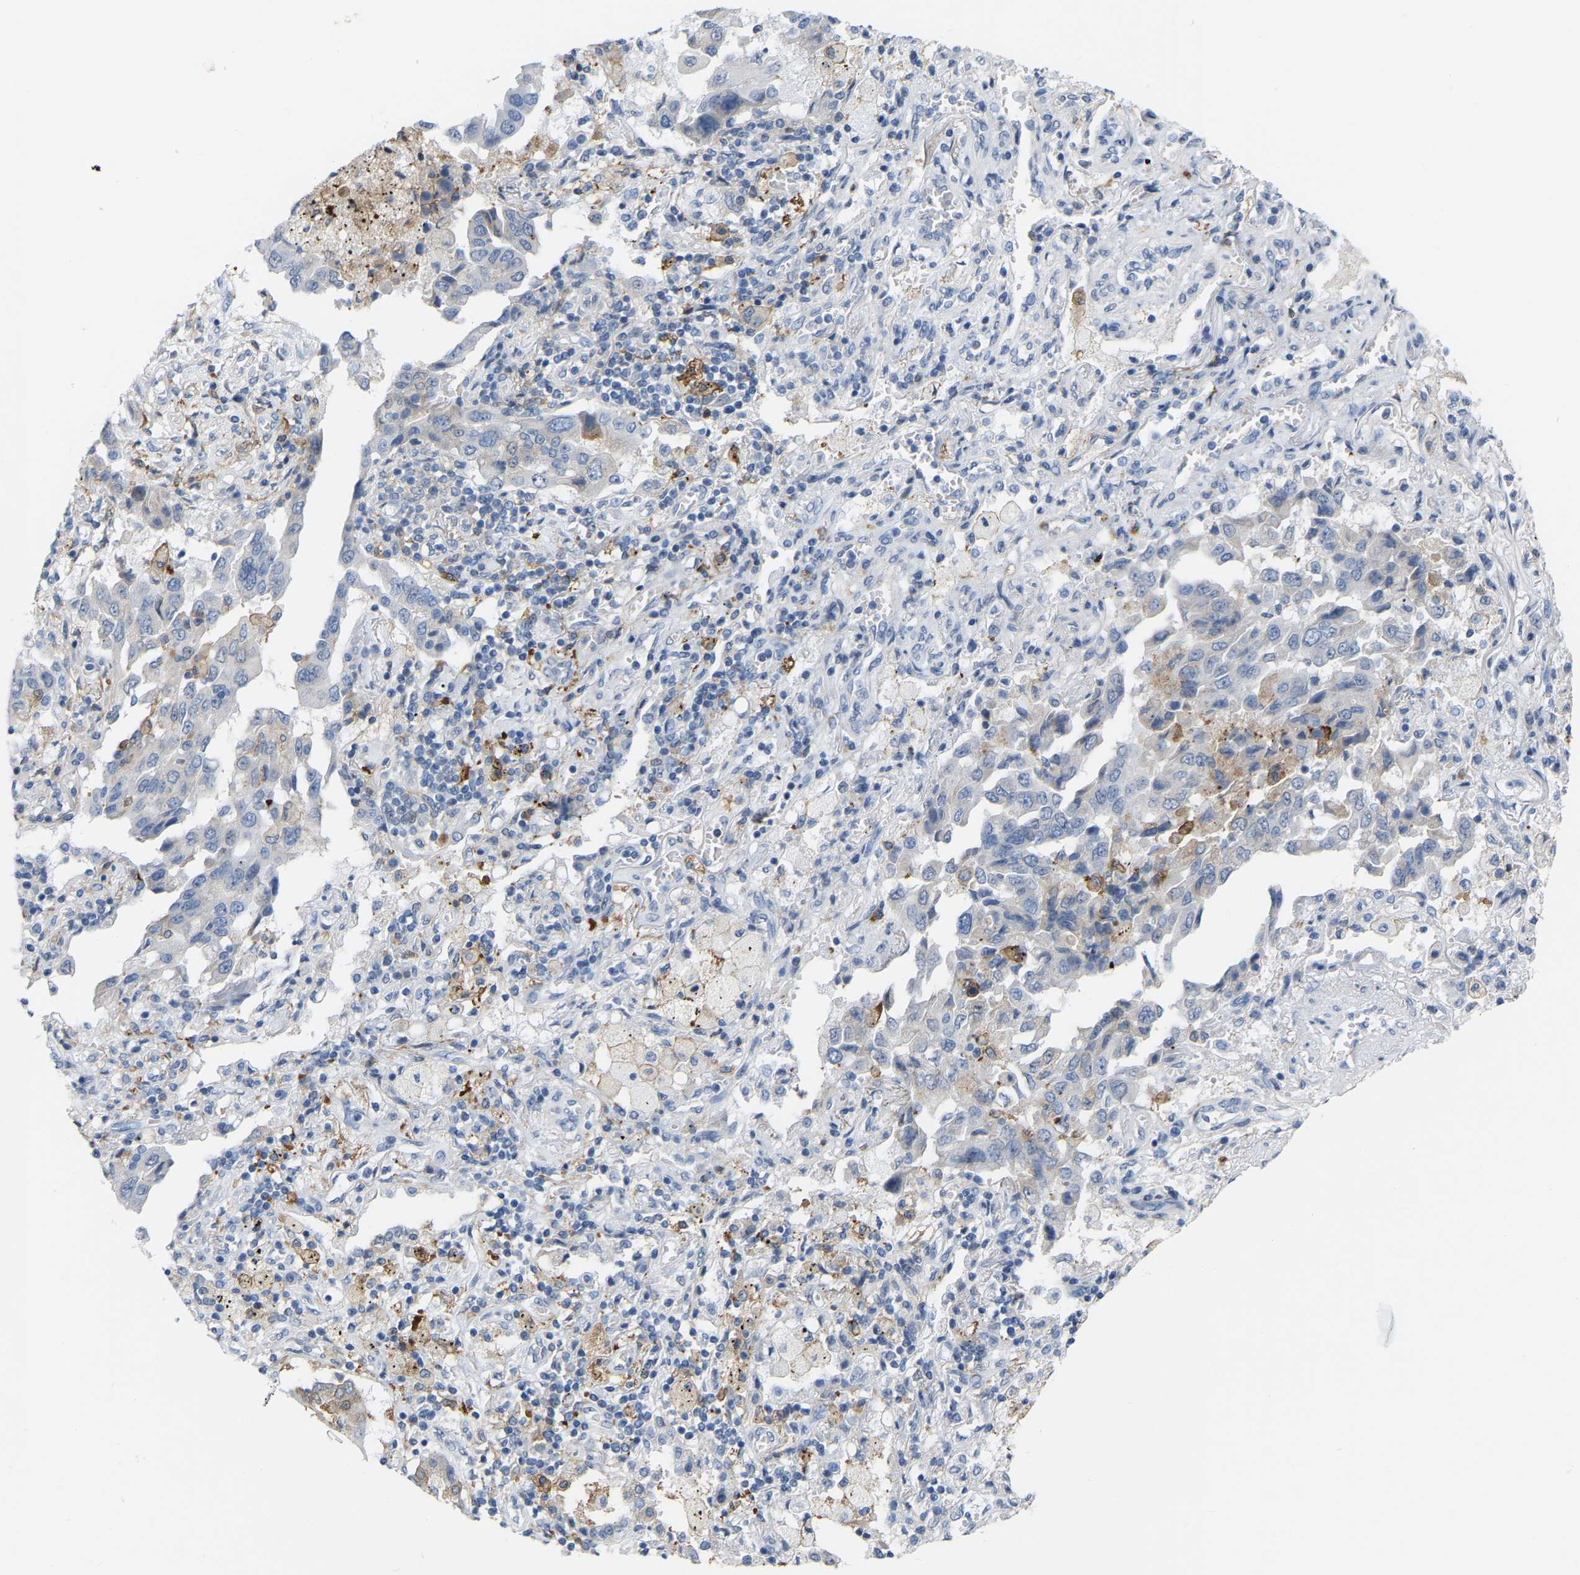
{"staining": {"intensity": "negative", "quantity": "none", "location": "none"}, "tissue": "lung cancer", "cell_type": "Tumor cells", "image_type": "cancer", "snomed": [{"axis": "morphology", "description": "Adenocarcinoma, NOS"}, {"axis": "topography", "description": "Lung"}], "caption": "The micrograph demonstrates no staining of tumor cells in adenocarcinoma (lung).", "gene": "ABTB2", "patient": {"sex": "female", "age": 65}}